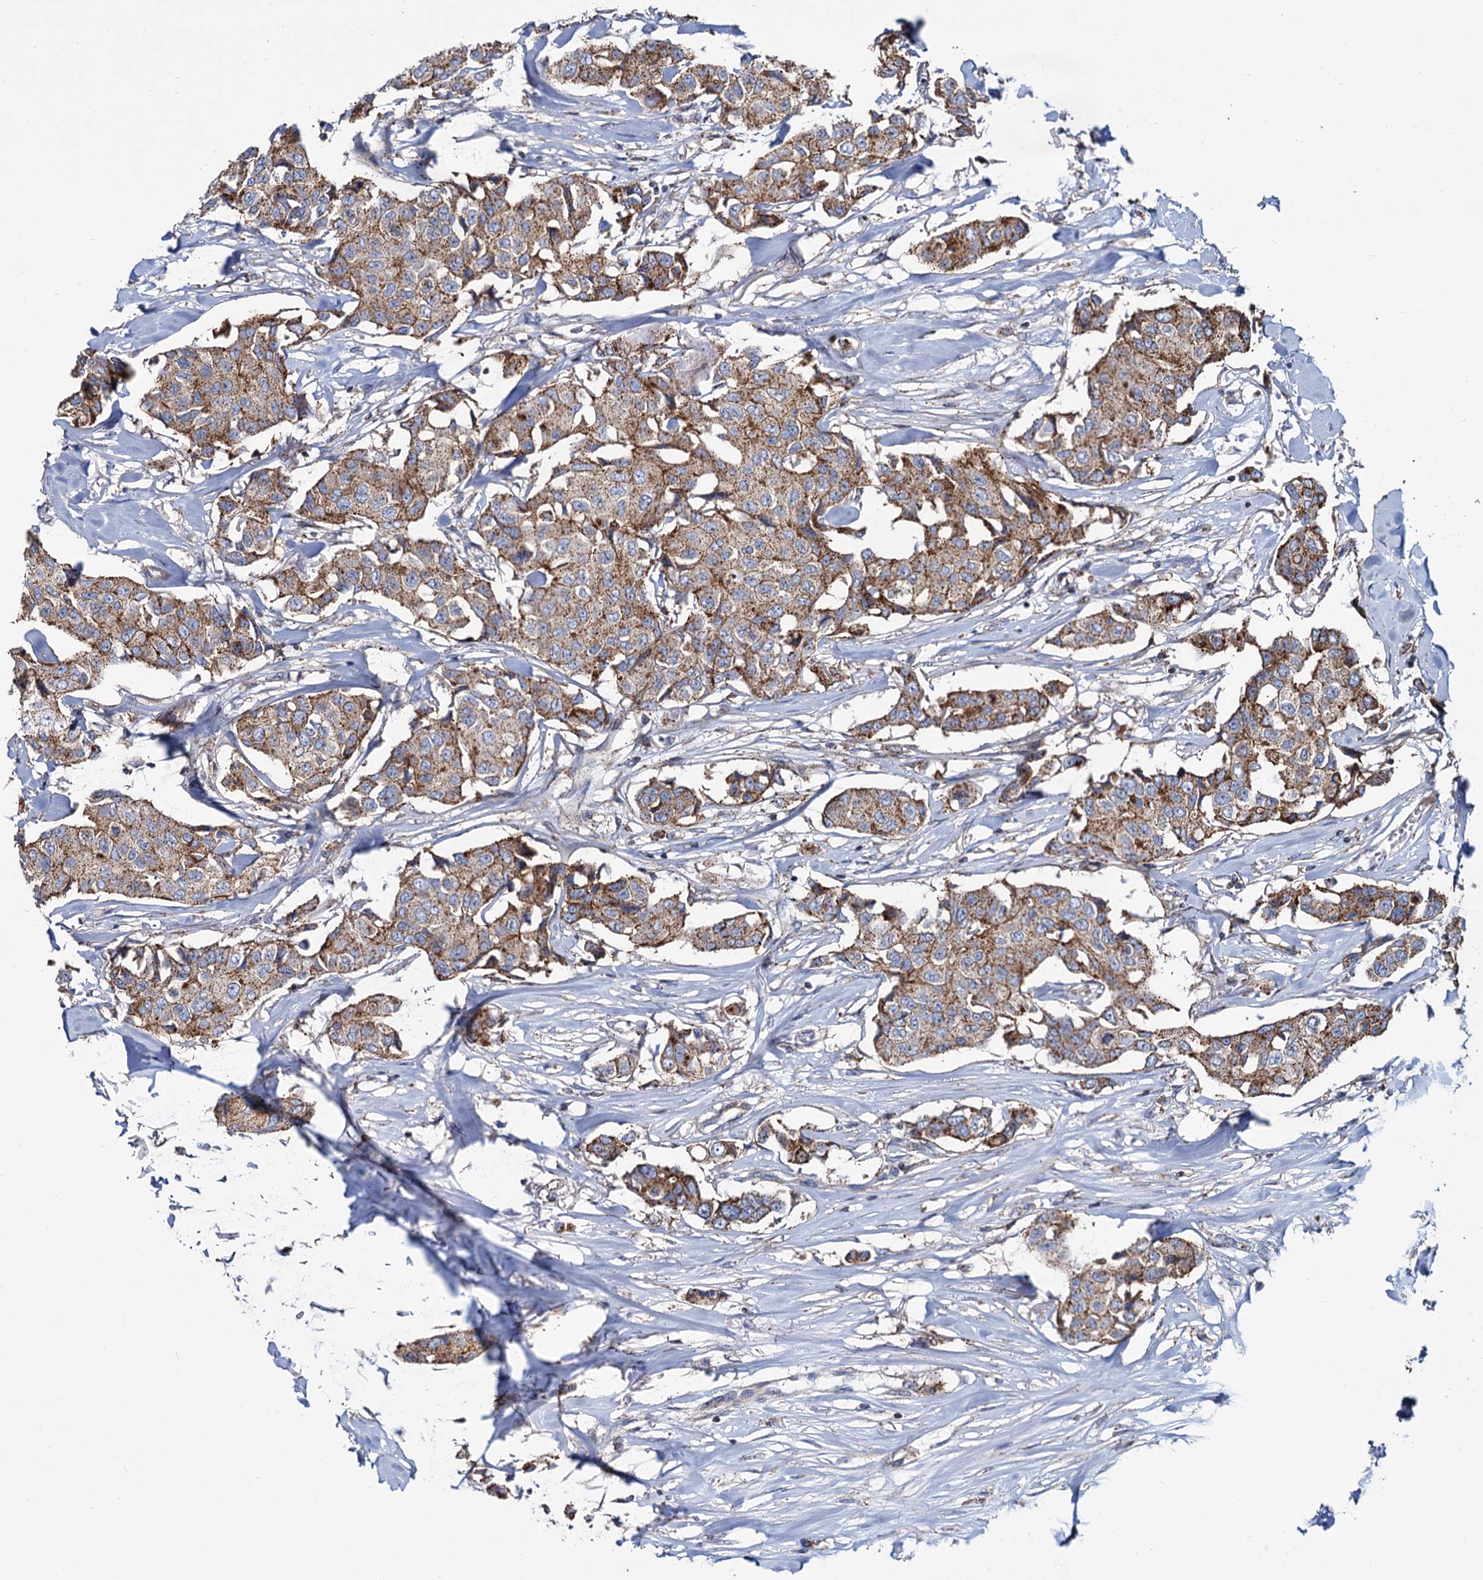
{"staining": {"intensity": "moderate", "quantity": ">75%", "location": "cytoplasmic/membranous"}, "tissue": "breast cancer", "cell_type": "Tumor cells", "image_type": "cancer", "snomed": [{"axis": "morphology", "description": "Duct carcinoma"}, {"axis": "topography", "description": "Breast"}], "caption": "This histopathology image exhibits immunohistochemistry (IHC) staining of human invasive ductal carcinoma (breast), with medium moderate cytoplasmic/membranous expression in about >75% of tumor cells.", "gene": "PSEN1", "patient": {"sex": "female", "age": 80}}